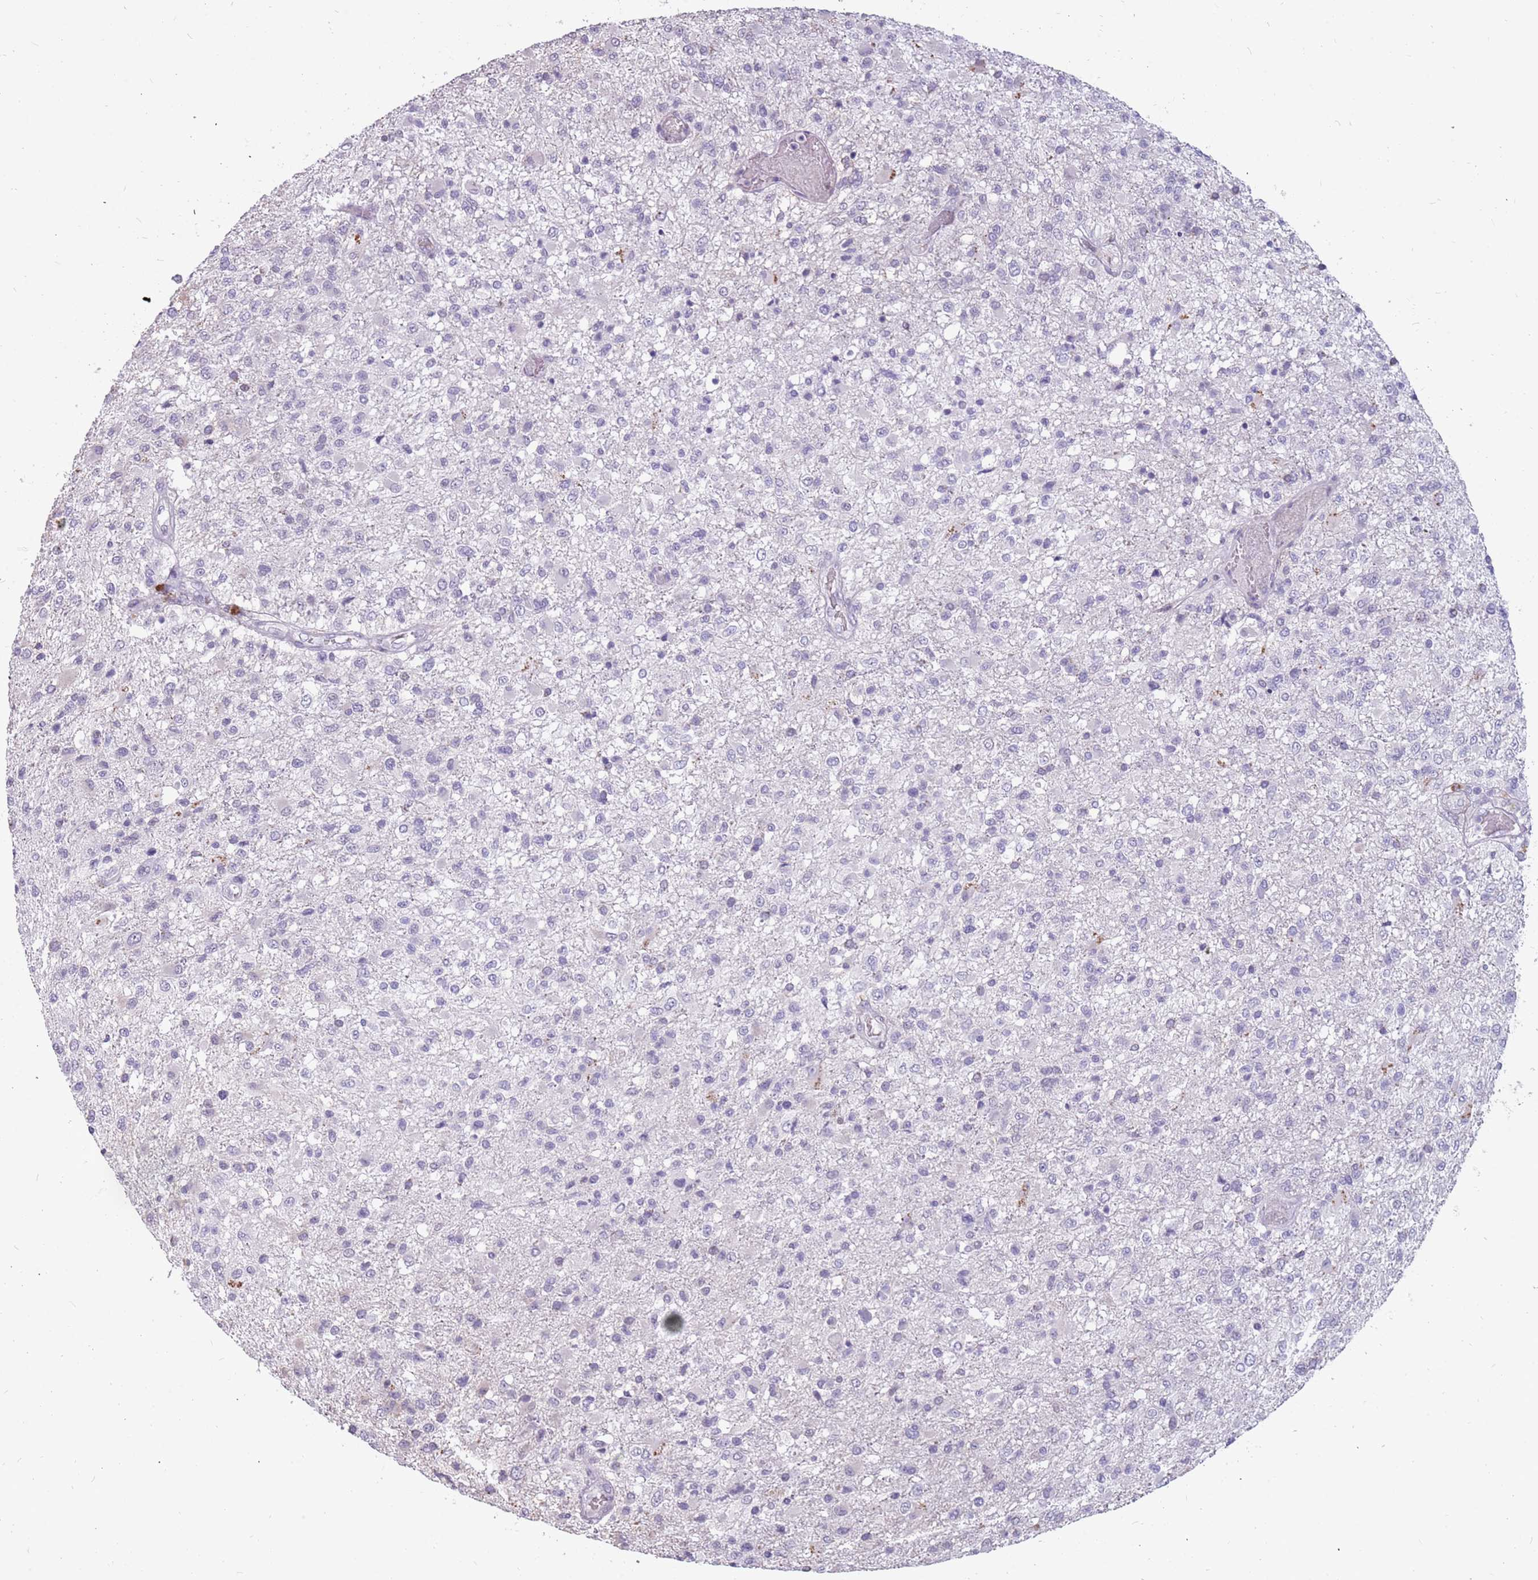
{"staining": {"intensity": "negative", "quantity": "none", "location": "none"}, "tissue": "glioma", "cell_type": "Tumor cells", "image_type": "cancer", "snomed": [{"axis": "morphology", "description": "Glioma, malignant, High grade"}, {"axis": "topography", "description": "Brain"}], "caption": "DAB (3,3'-diaminobenzidine) immunohistochemical staining of human glioma demonstrates no significant expression in tumor cells.", "gene": "NEK6", "patient": {"sex": "female", "age": 74}}